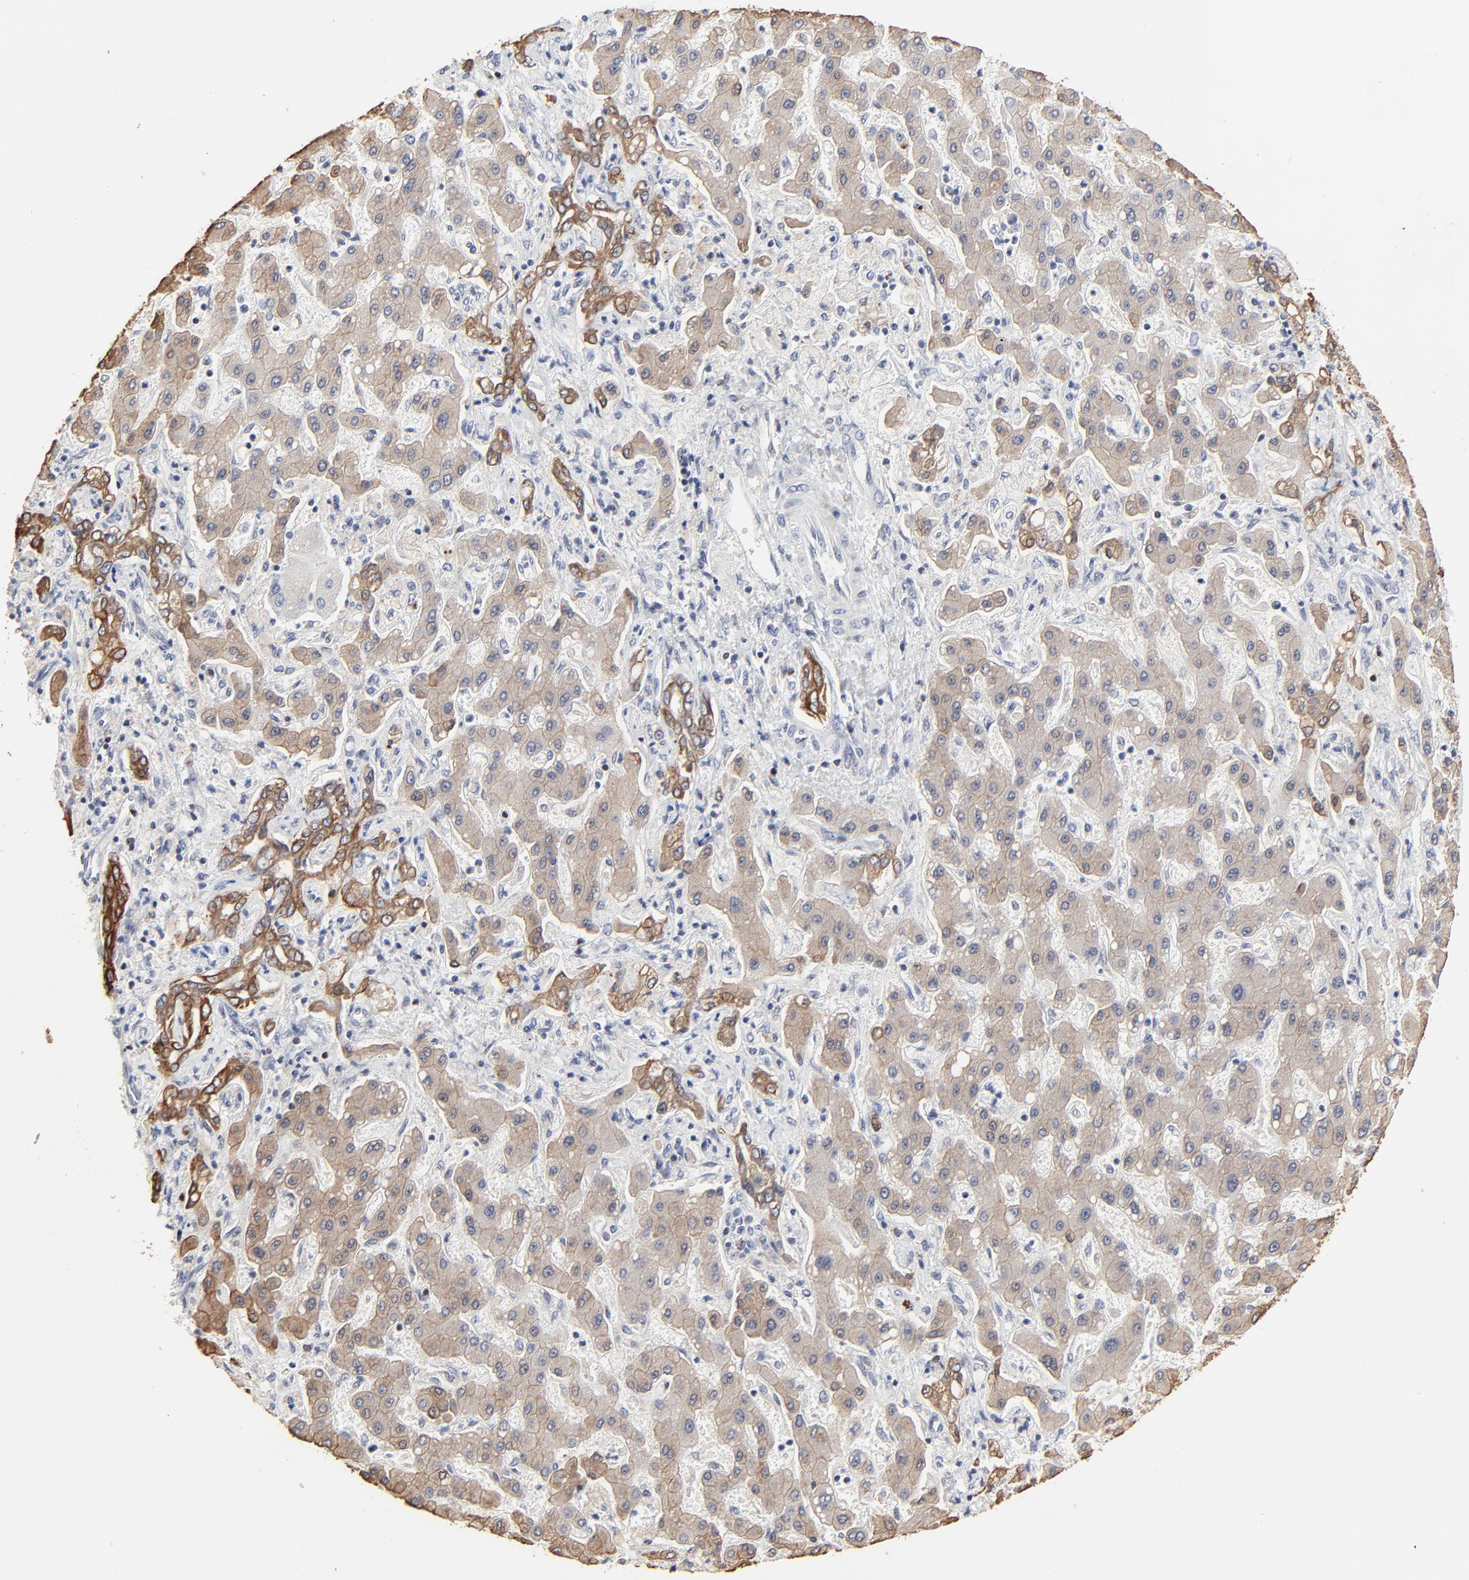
{"staining": {"intensity": "weak", "quantity": ">75%", "location": "cytoplasmic/membranous"}, "tissue": "liver cancer", "cell_type": "Tumor cells", "image_type": "cancer", "snomed": [{"axis": "morphology", "description": "Cholangiocarcinoma"}, {"axis": "topography", "description": "Liver"}], "caption": "Immunohistochemistry (DAB (3,3'-diaminobenzidine)) staining of liver cancer (cholangiocarcinoma) exhibits weak cytoplasmic/membranous protein expression in about >75% of tumor cells. Immunohistochemistry (ihc) stains the protein of interest in brown and the nuclei are stained blue.", "gene": "LNX1", "patient": {"sex": "male", "age": 50}}